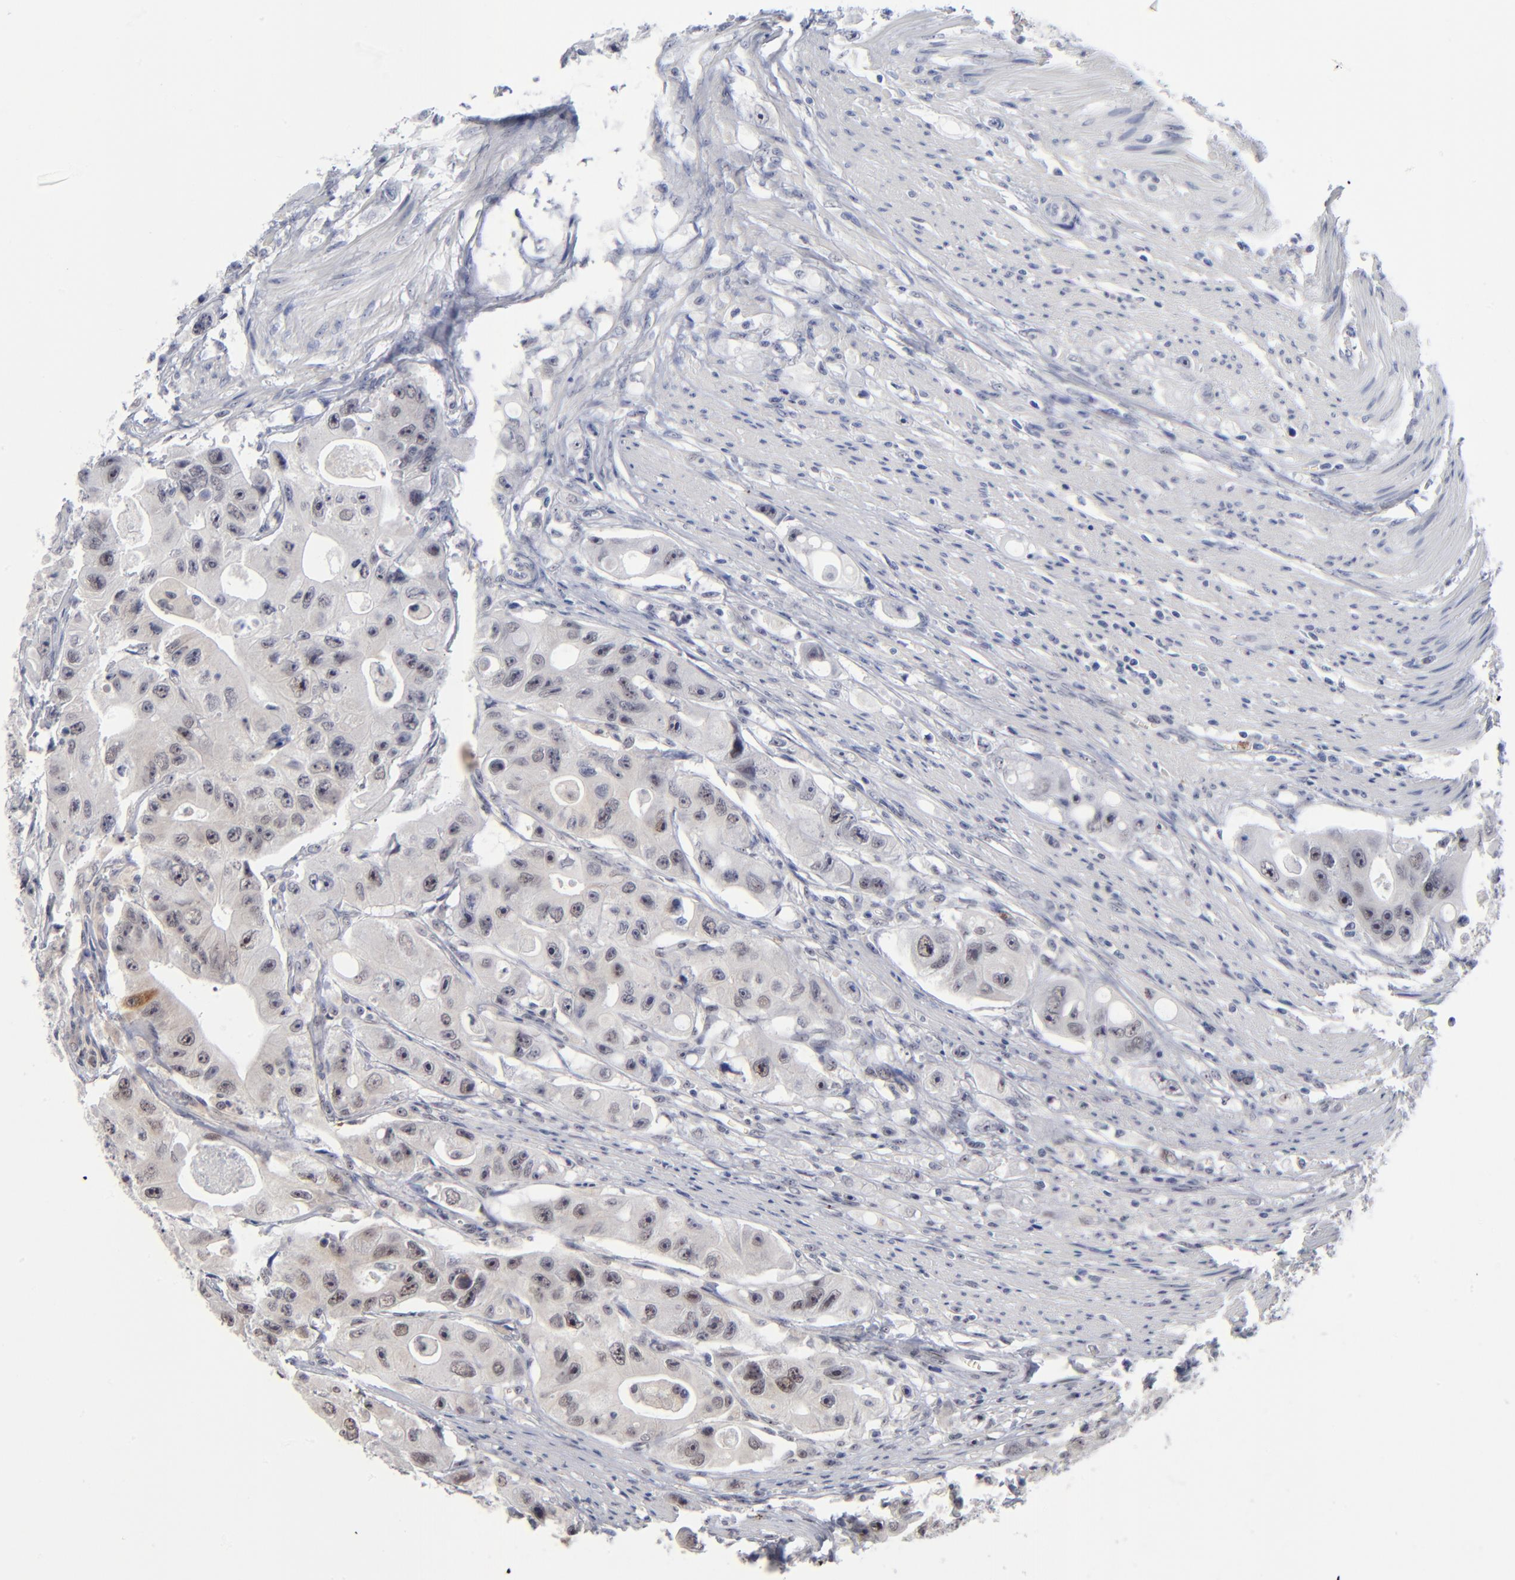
{"staining": {"intensity": "weak", "quantity": "25%-75%", "location": "cytoplasmic/membranous,nuclear"}, "tissue": "colorectal cancer", "cell_type": "Tumor cells", "image_type": "cancer", "snomed": [{"axis": "morphology", "description": "Adenocarcinoma, NOS"}, {"axis": "topography", "description": "Colon"}], "caption": "Tumor cells demonstrate low levels of weak cytoplasmic/membranous and nuclear positivity in about 25%-75% of cells in human colorectal cancer (adenocarcinoma). (DAB IHC with brightfield microscopy, high magnification).", "gene": "ZNF419", "patient": {"sex": "female", "age": 46}}